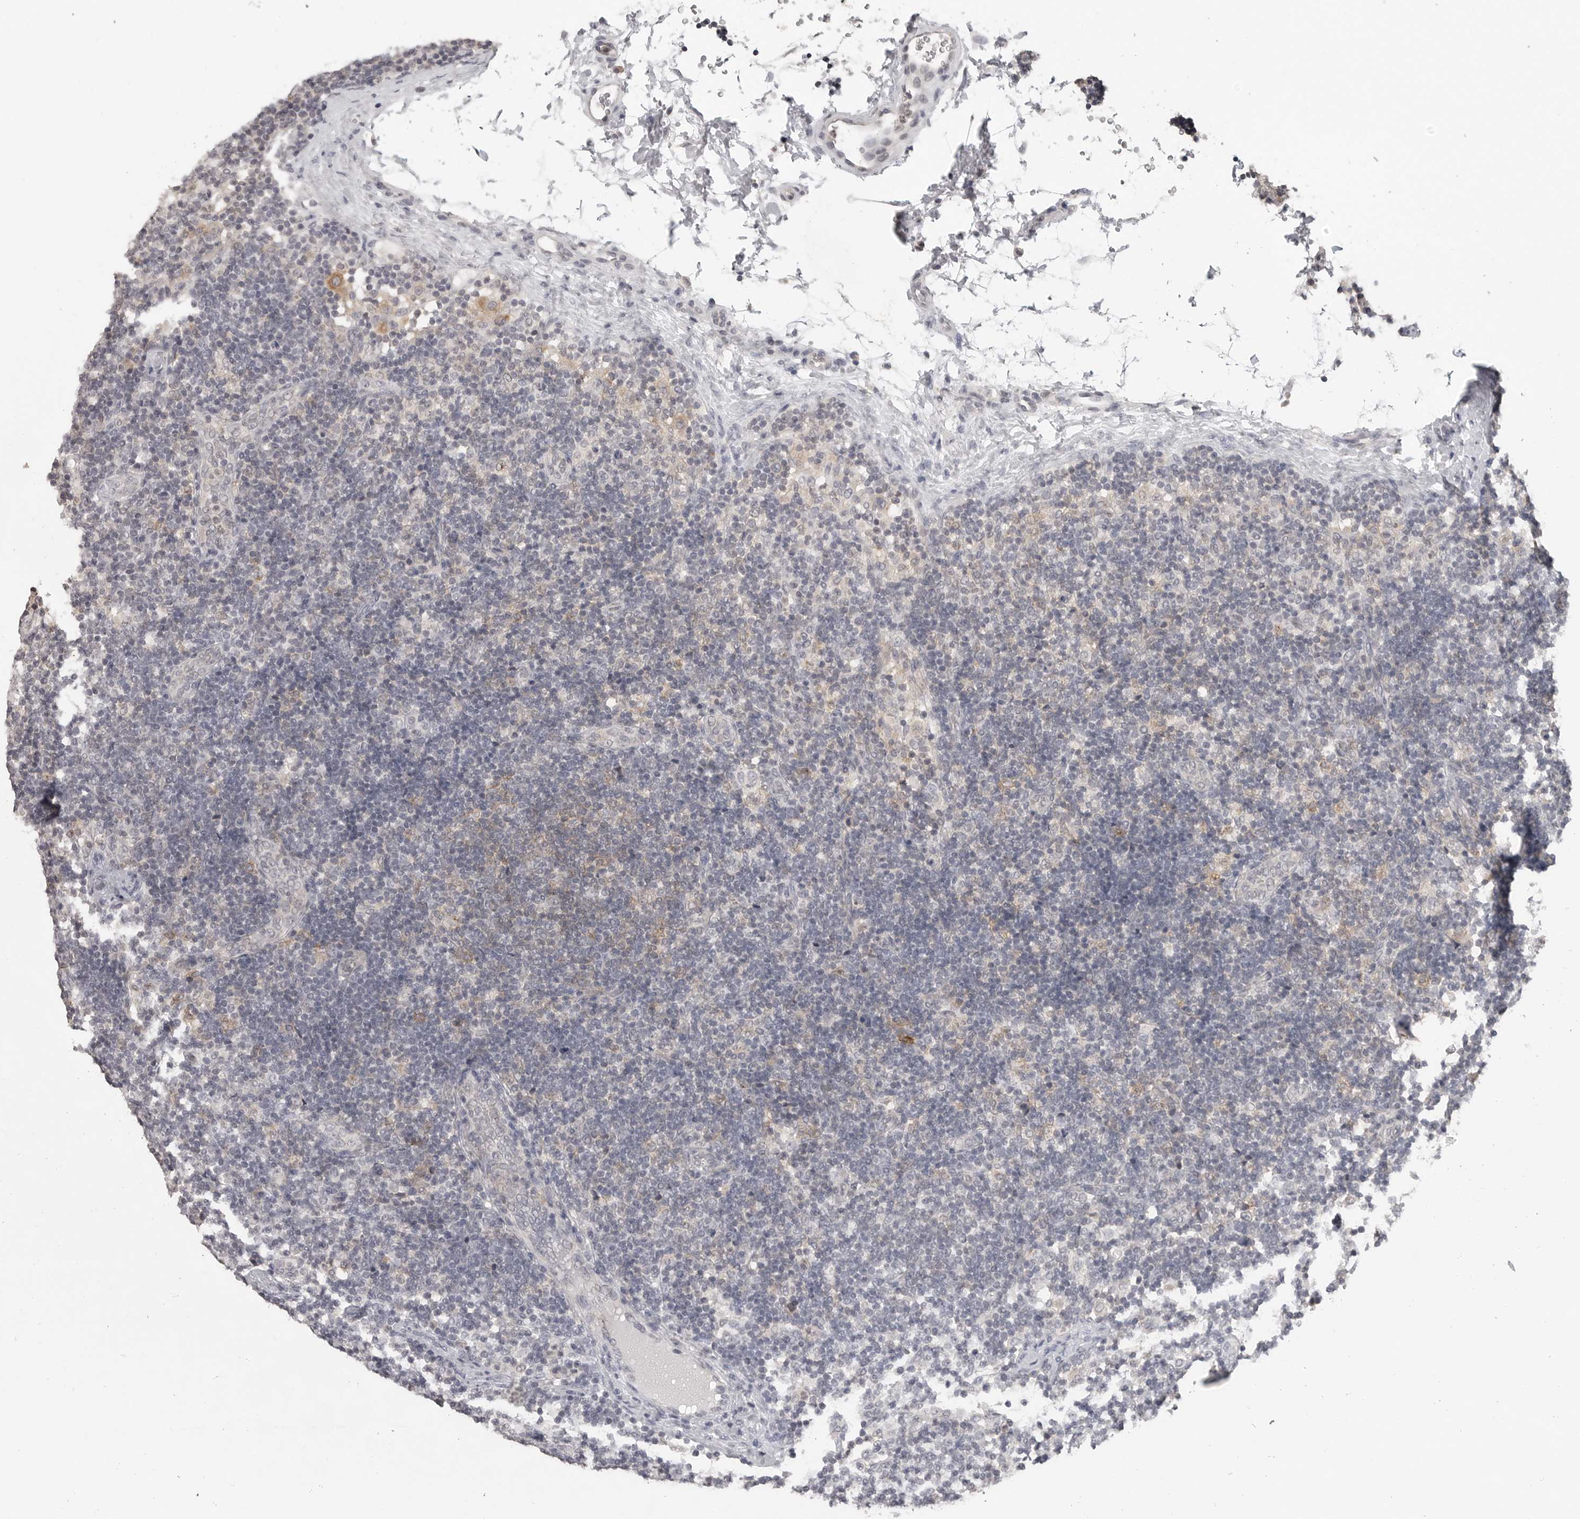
{"staining": {"intensity": "weak", "quantity": "<25%", "location": "cytoplasmic/membranous"}, "tissue": "lymph node", "cell_type": "Germinal center cells", "image_type": "normal", "snomed": [{"axis": "morphology", "description": "Normal tissue, NOS"}, {"axis": "topography", "description": "Lymph node"}], "caption": "Protein analysis of unremarkable lymph node exhibits no significant staining in germinal center cells. Nuclei are stained in blue.", "gene": "IFNGR1", "patient": {"sex": "female", "age": 22}}